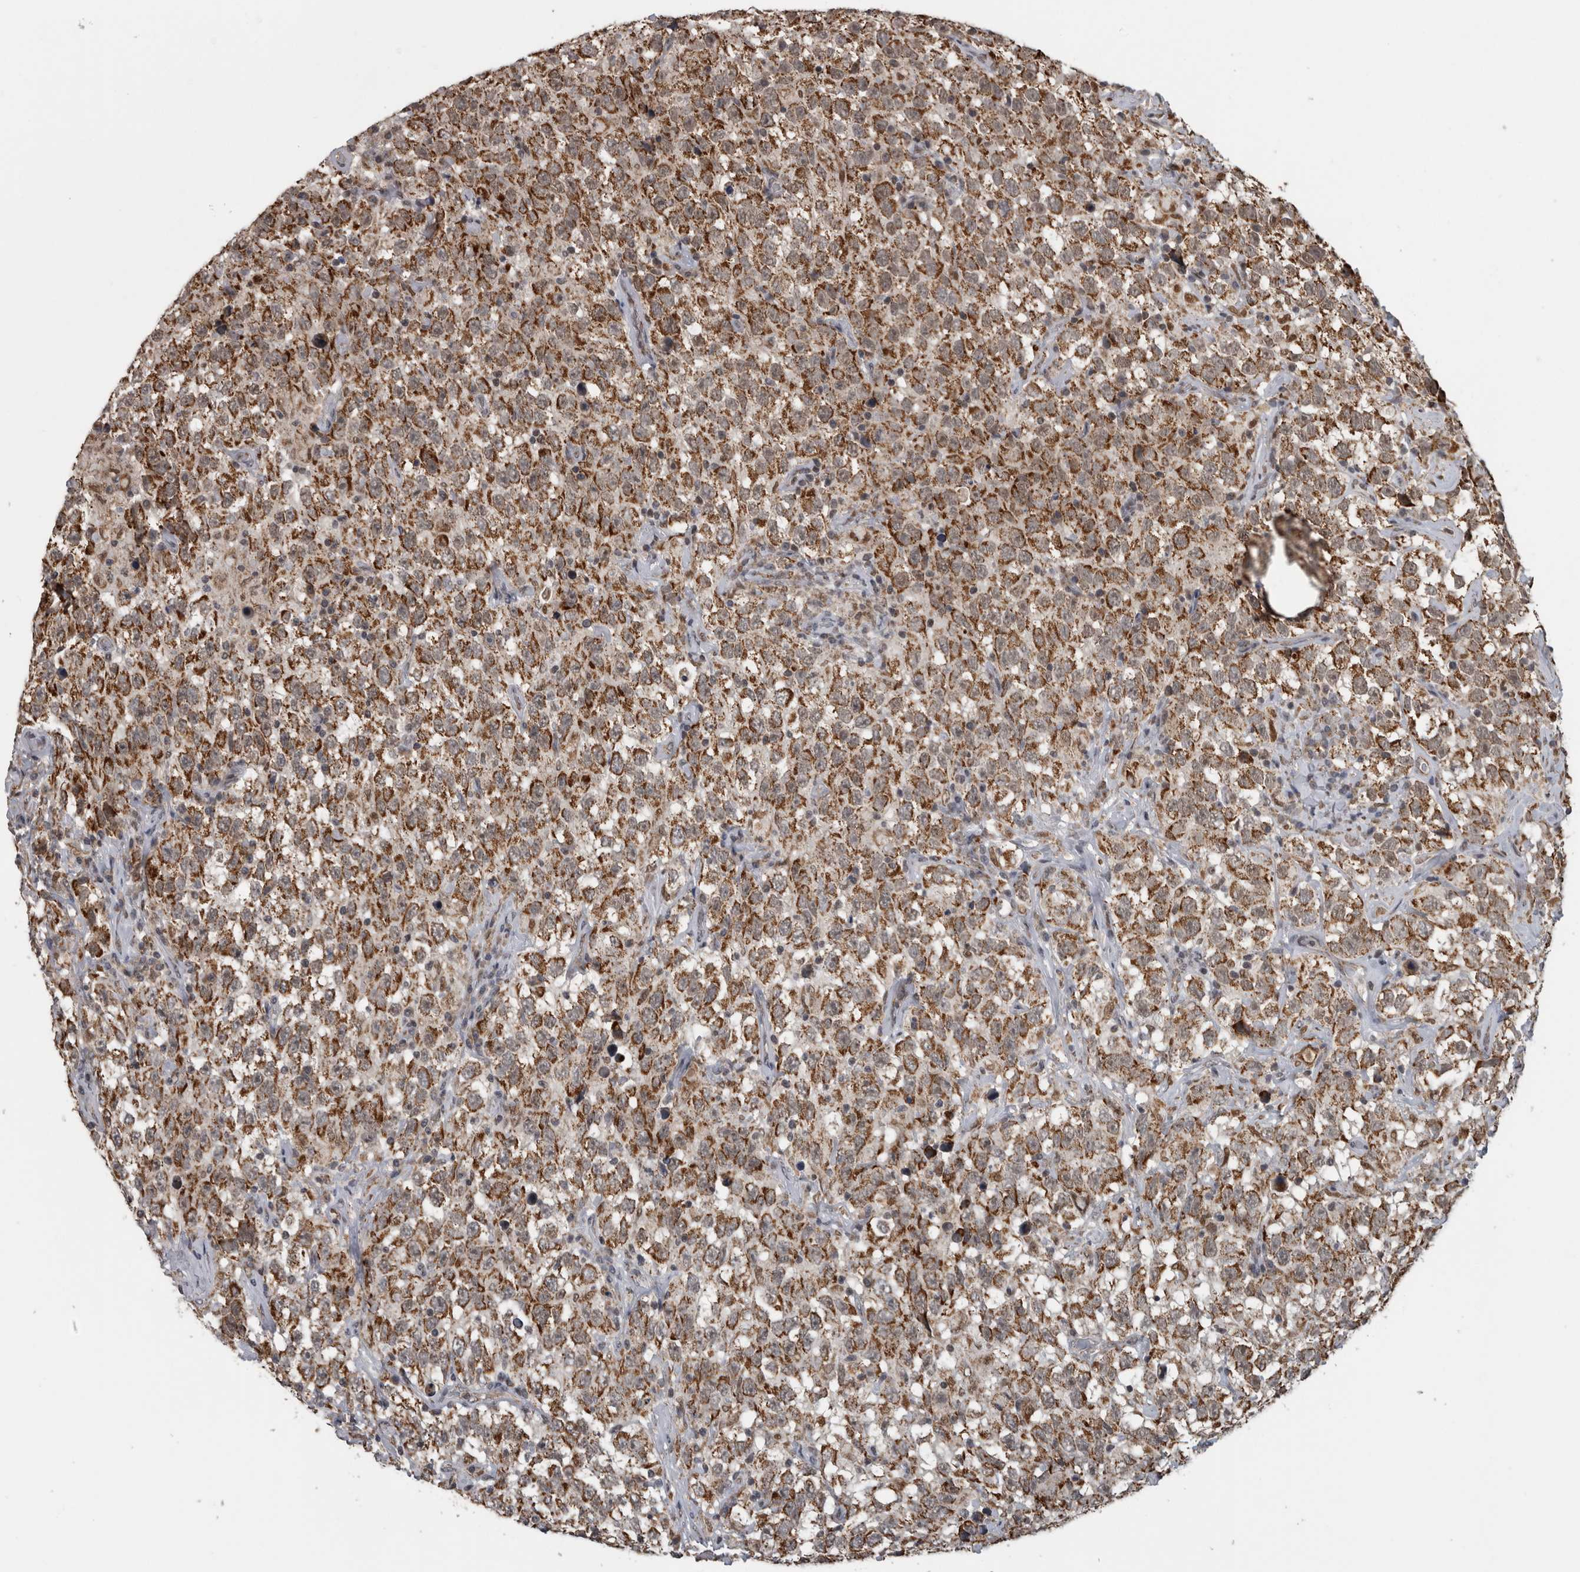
{"staining": {"intensity": "strong", "quantity": ">75%", "location": "cytoplasmic/membranous"}, "tissue": "testis cancer", "cell_type": "Tumor cells", "image_type": "cancer", "snomed": [{"axis": "morphology", "description": "Seminoma, NOS"}, {"axis": "topography", "description": "Testis"}], "caption": "Seminoma (testis) stained with a brown dye displays strong cytoplasmic/membranous positive positivity in about >75% of tumor cells.", "gene": "OR2K2", "patient": {"sex": "male", "age": 41}}